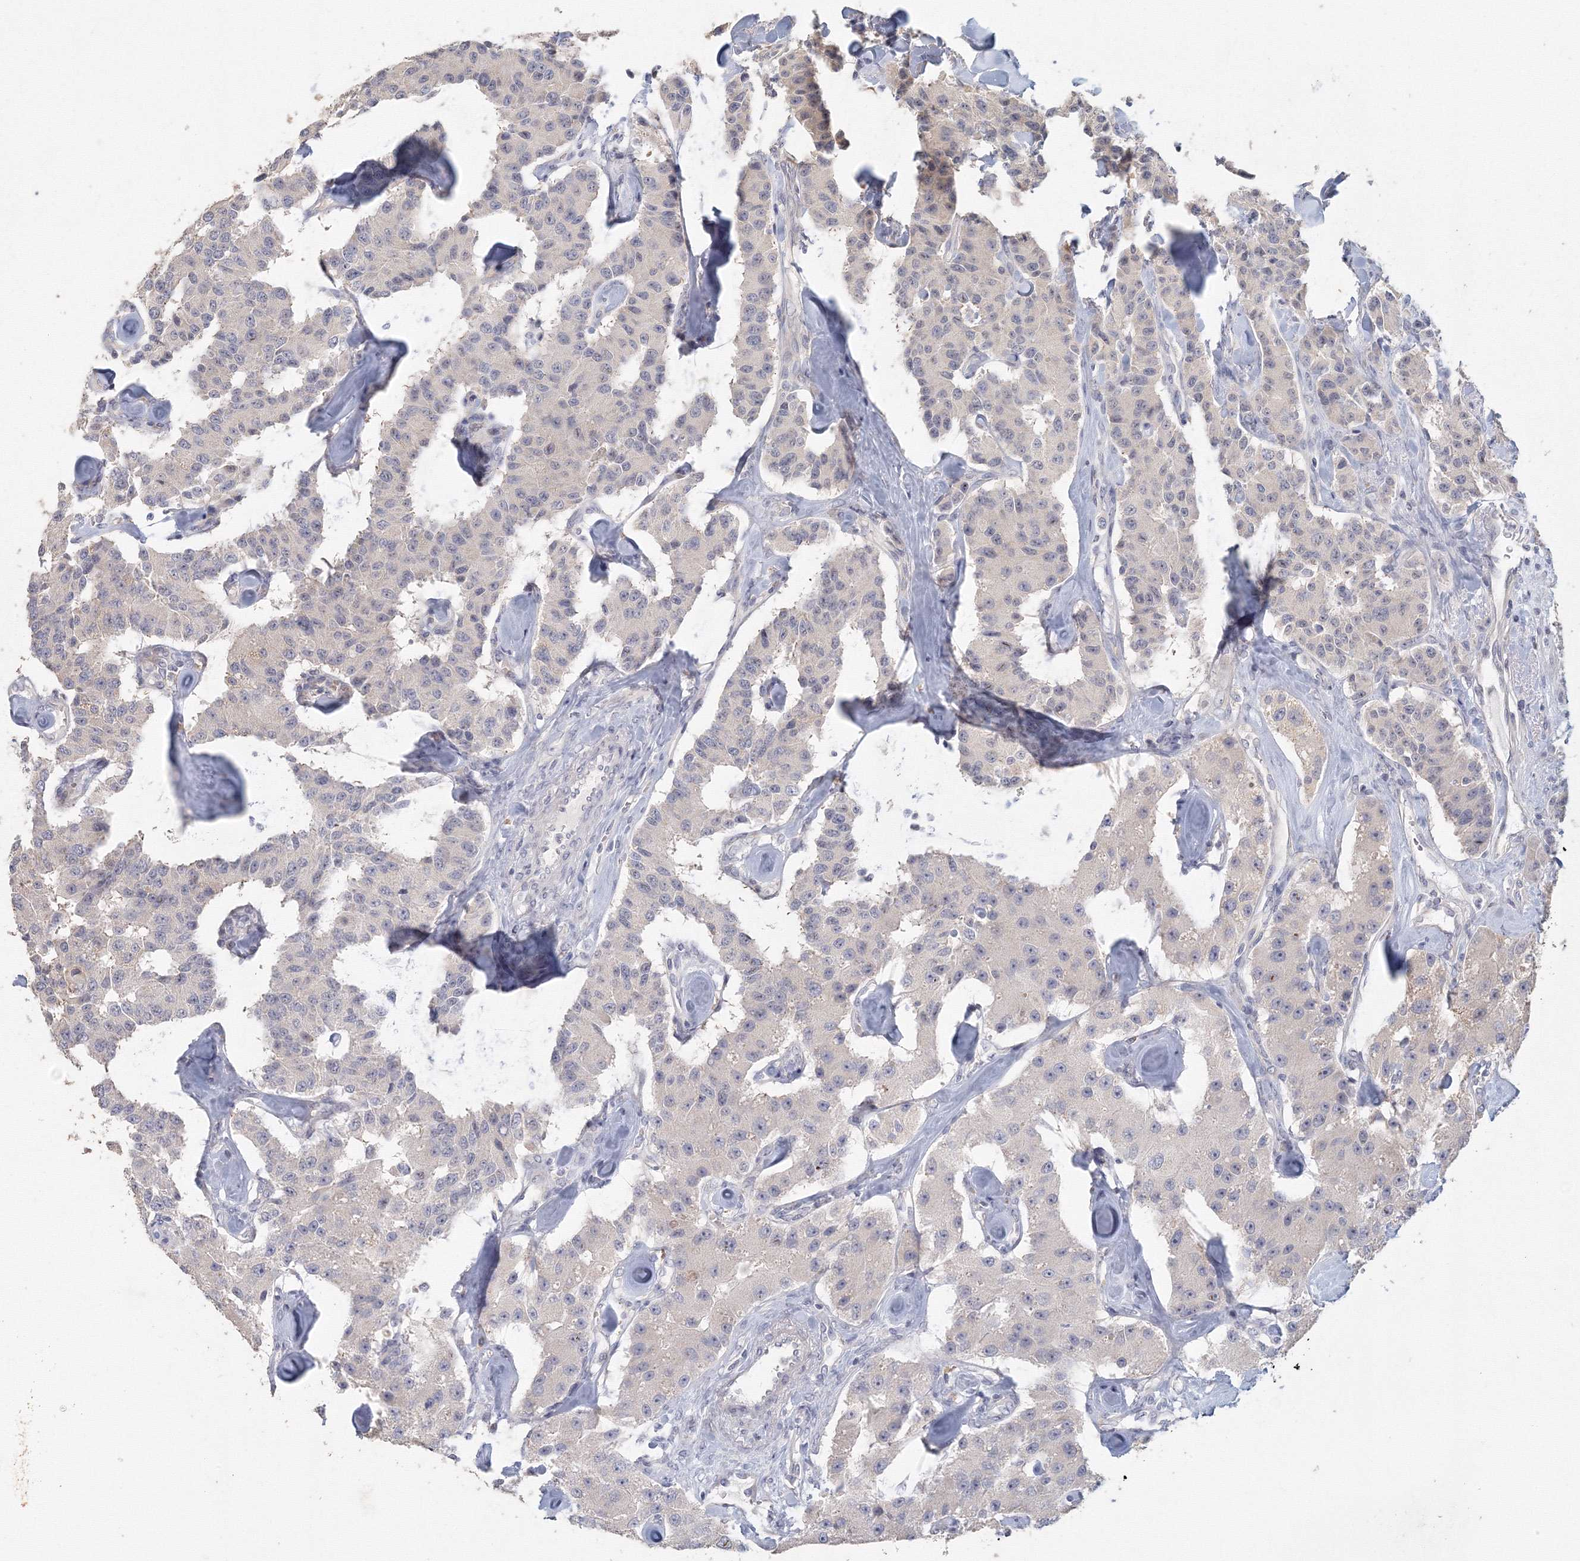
{"staining": {"intensity": "negative", "quantity": "none", "location": "none"}, "tissue": "carcinoid", "cell_type": "Tumor cells", "image_type": "cancer", "snomed": [{"axis": "morphology", "description": "Carcinoid, malignant, NOS"}, {"axis": "topography", "description": "Pancreas"}], "caption": "DAB (3,3'-diaminobenzidine) immunohistochemical staining of carcinoid demonstrates no significant staining in tumor cells.", "gene": "TACC2", "patient": {"sex": "male", "age": 41}}